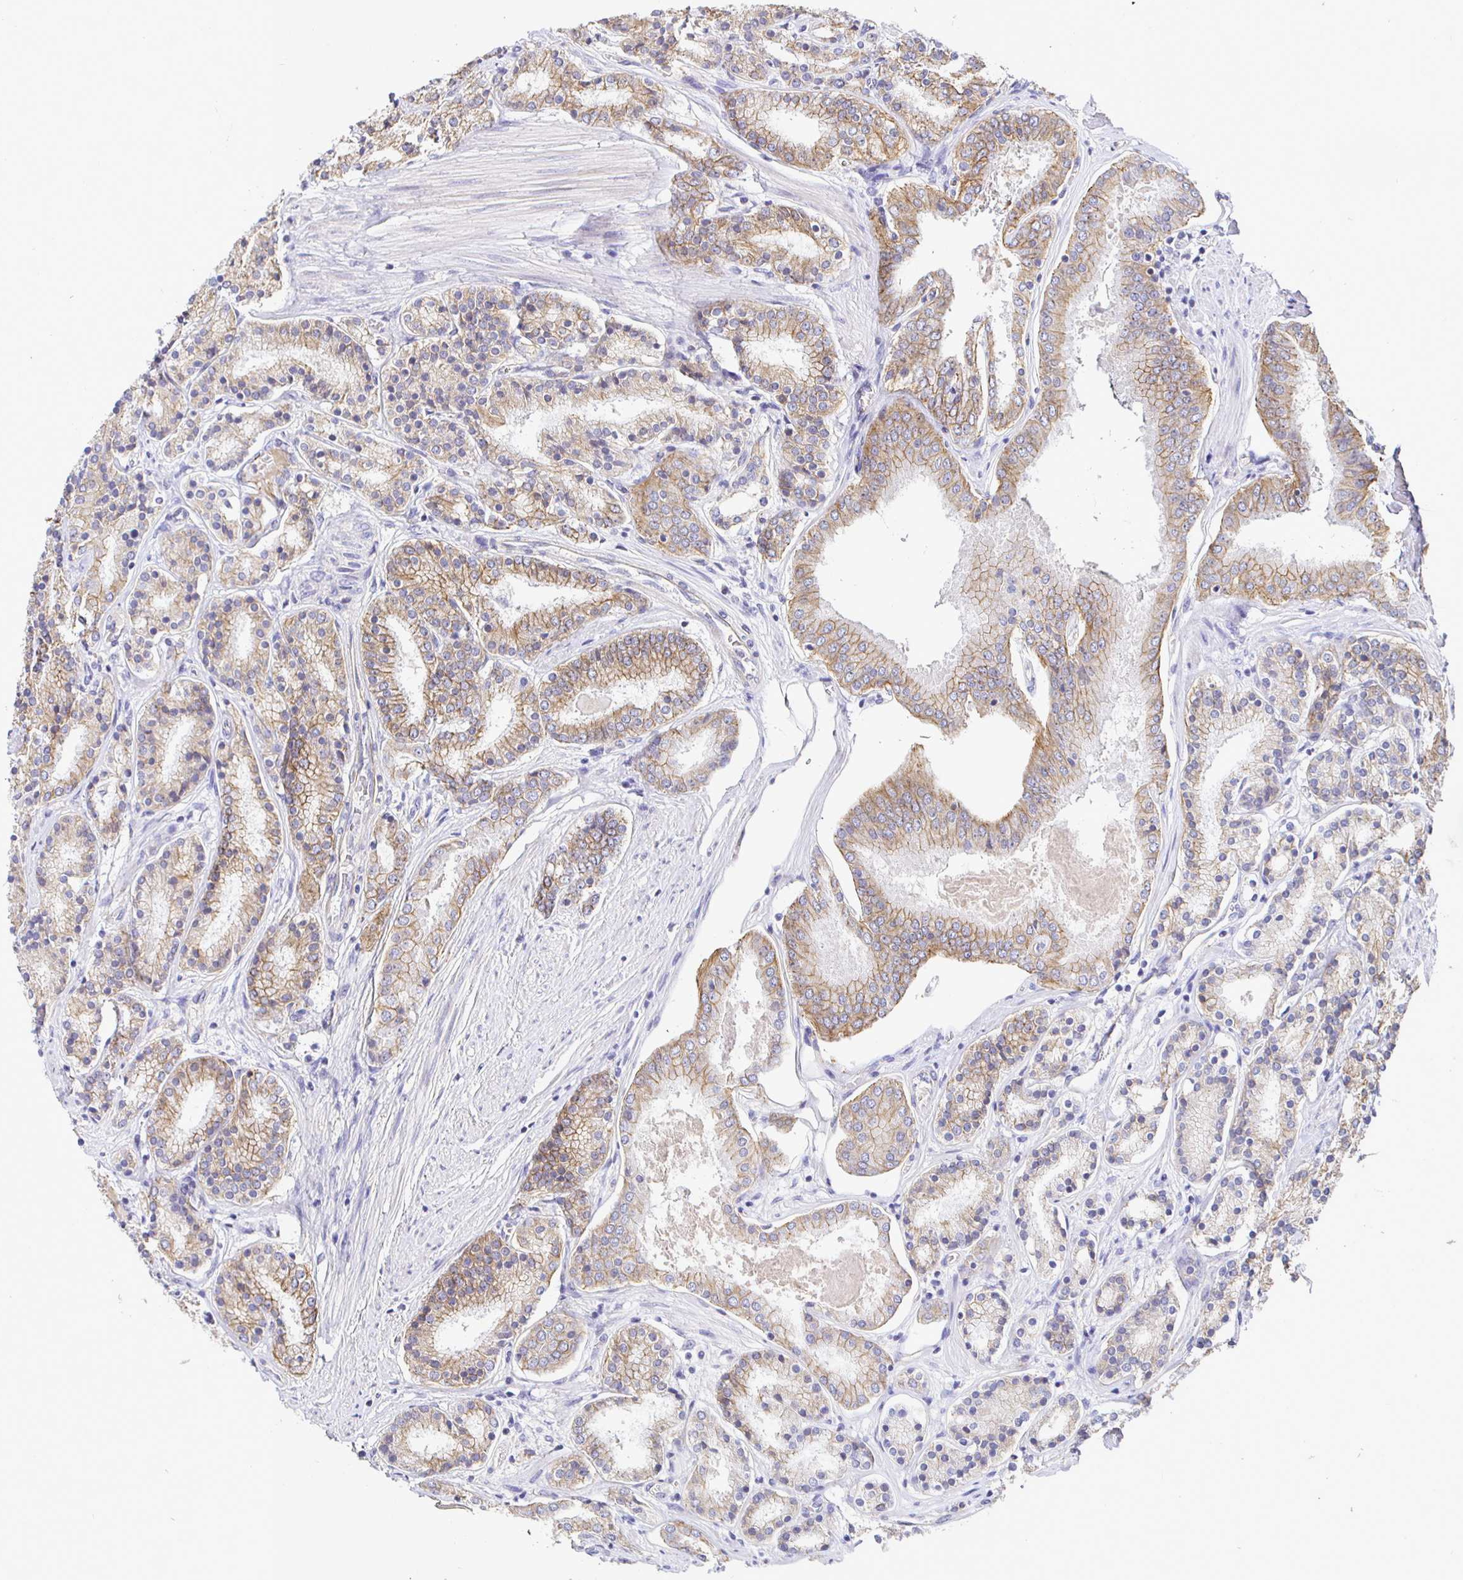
{"staining": {"intensity": "moderate", "quantity": ">75%", "location": "cytoplasmic/membranous"}, "tissue": "prostate cancer", "cell_type": "Tumor cells", "image_type": "cancer", "snomed": [{"axis": "morphology", "description": "Adenocarcinoma, High grade"}, {"axis": "topography", "description": "Prostate"}], "caption": "Immunohistochemical staining of human prostate cancer demonstrates medium levels of moderate cytoplasmic/membranous protein positivity in approximately >75% of tumor cells.", "gene": "PIWIL3", "patient": {"sex": "male", "age": 63}}